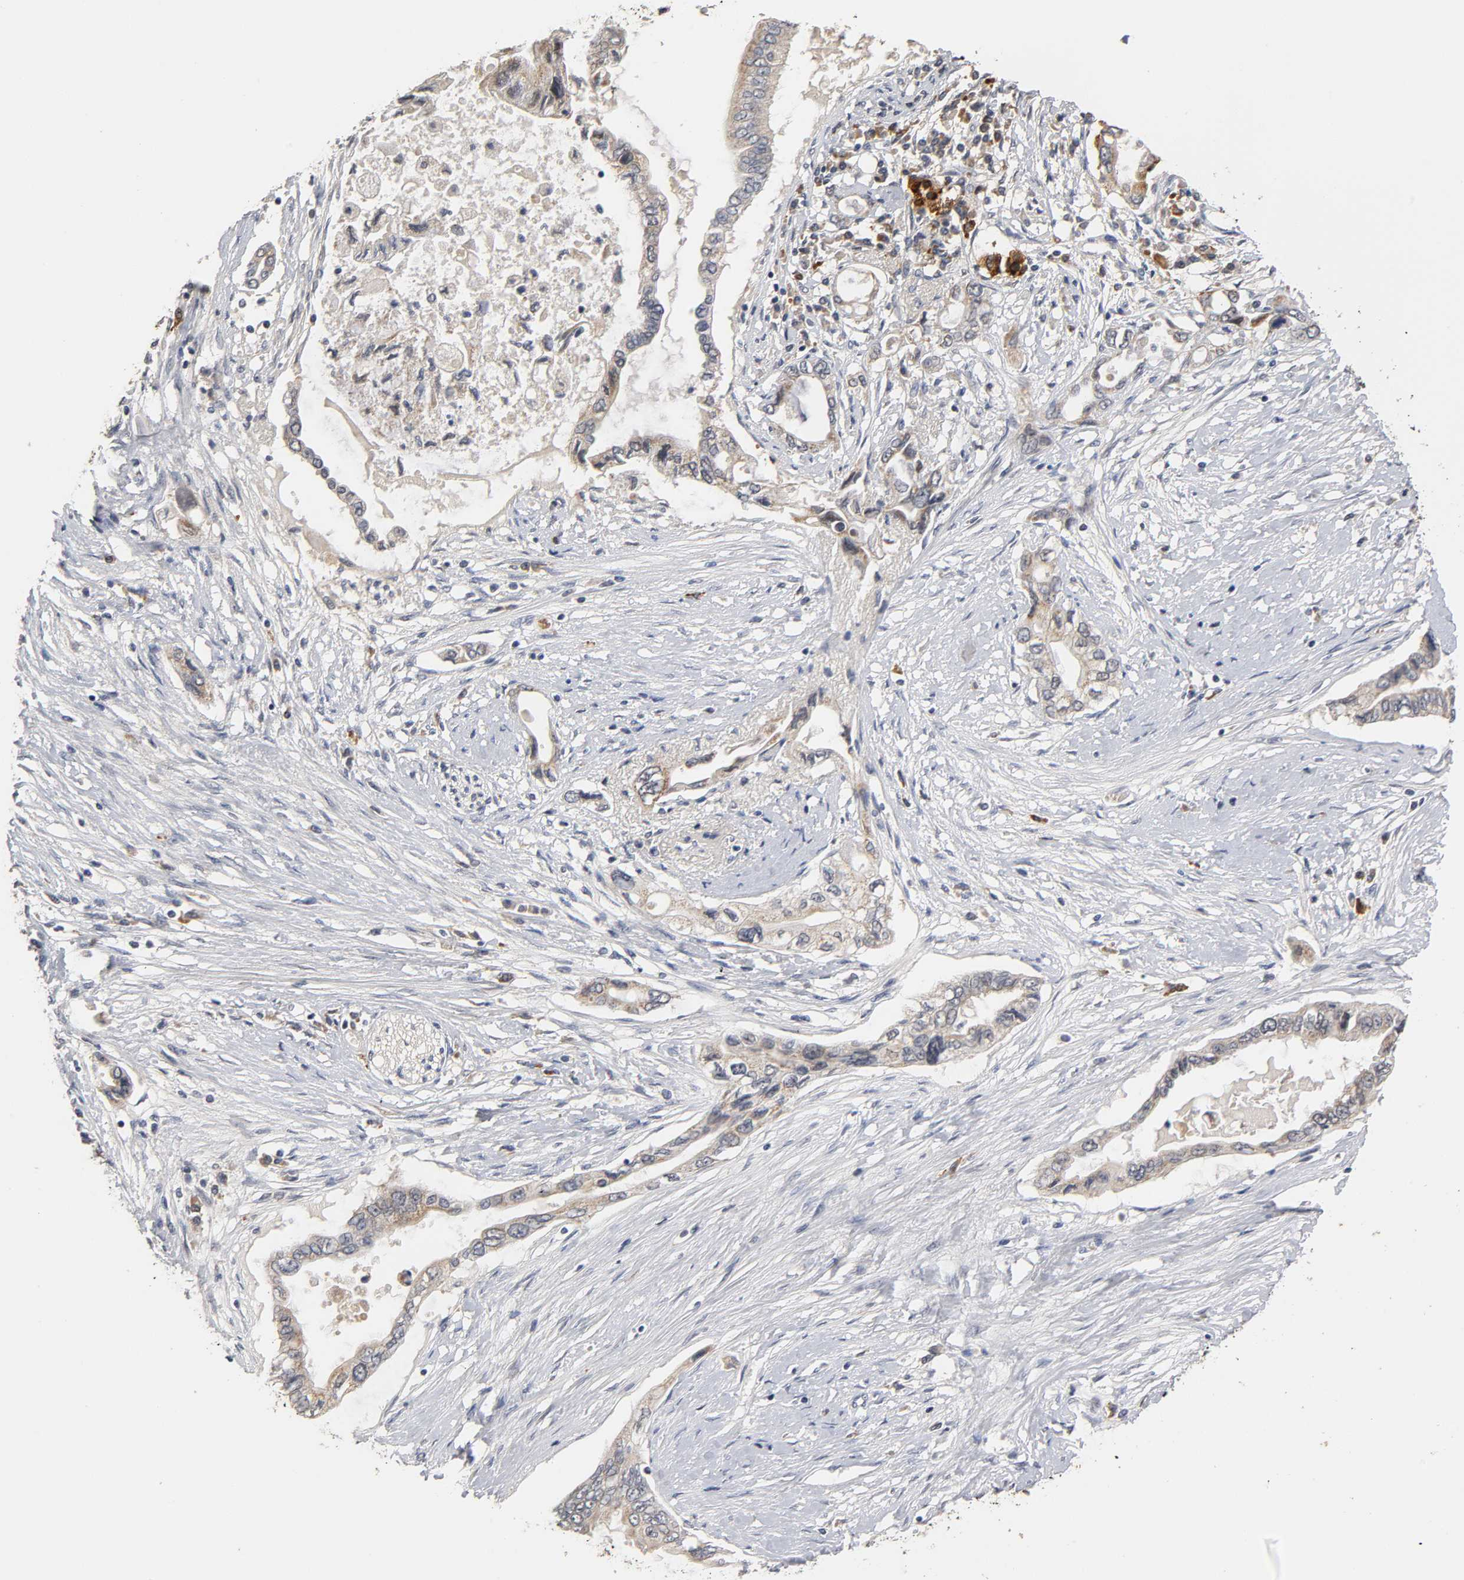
{"staining": {"intensity": "moderate", "quantity": ">75%", "location": "cytoplasmic/membranous"}, "tissue": "pancreatic cancer", "cell_type": "Tumor cells", "image_type": "cancer", "snomed": [{"axis": "morphology", "description": "Adenocarcinoma, NOS"}, {"axis": "topography", "description": "Pancreas"}], "caption": "Immunohistochemistry of pancreatic cancer (adenocarcinoma) reveals medium levels of moderate cytoplasmic/membranous positivity in about >75% of tumor cells.", "gene": "GSTZ1", "patient": {"sex": "female", "age": 57}}